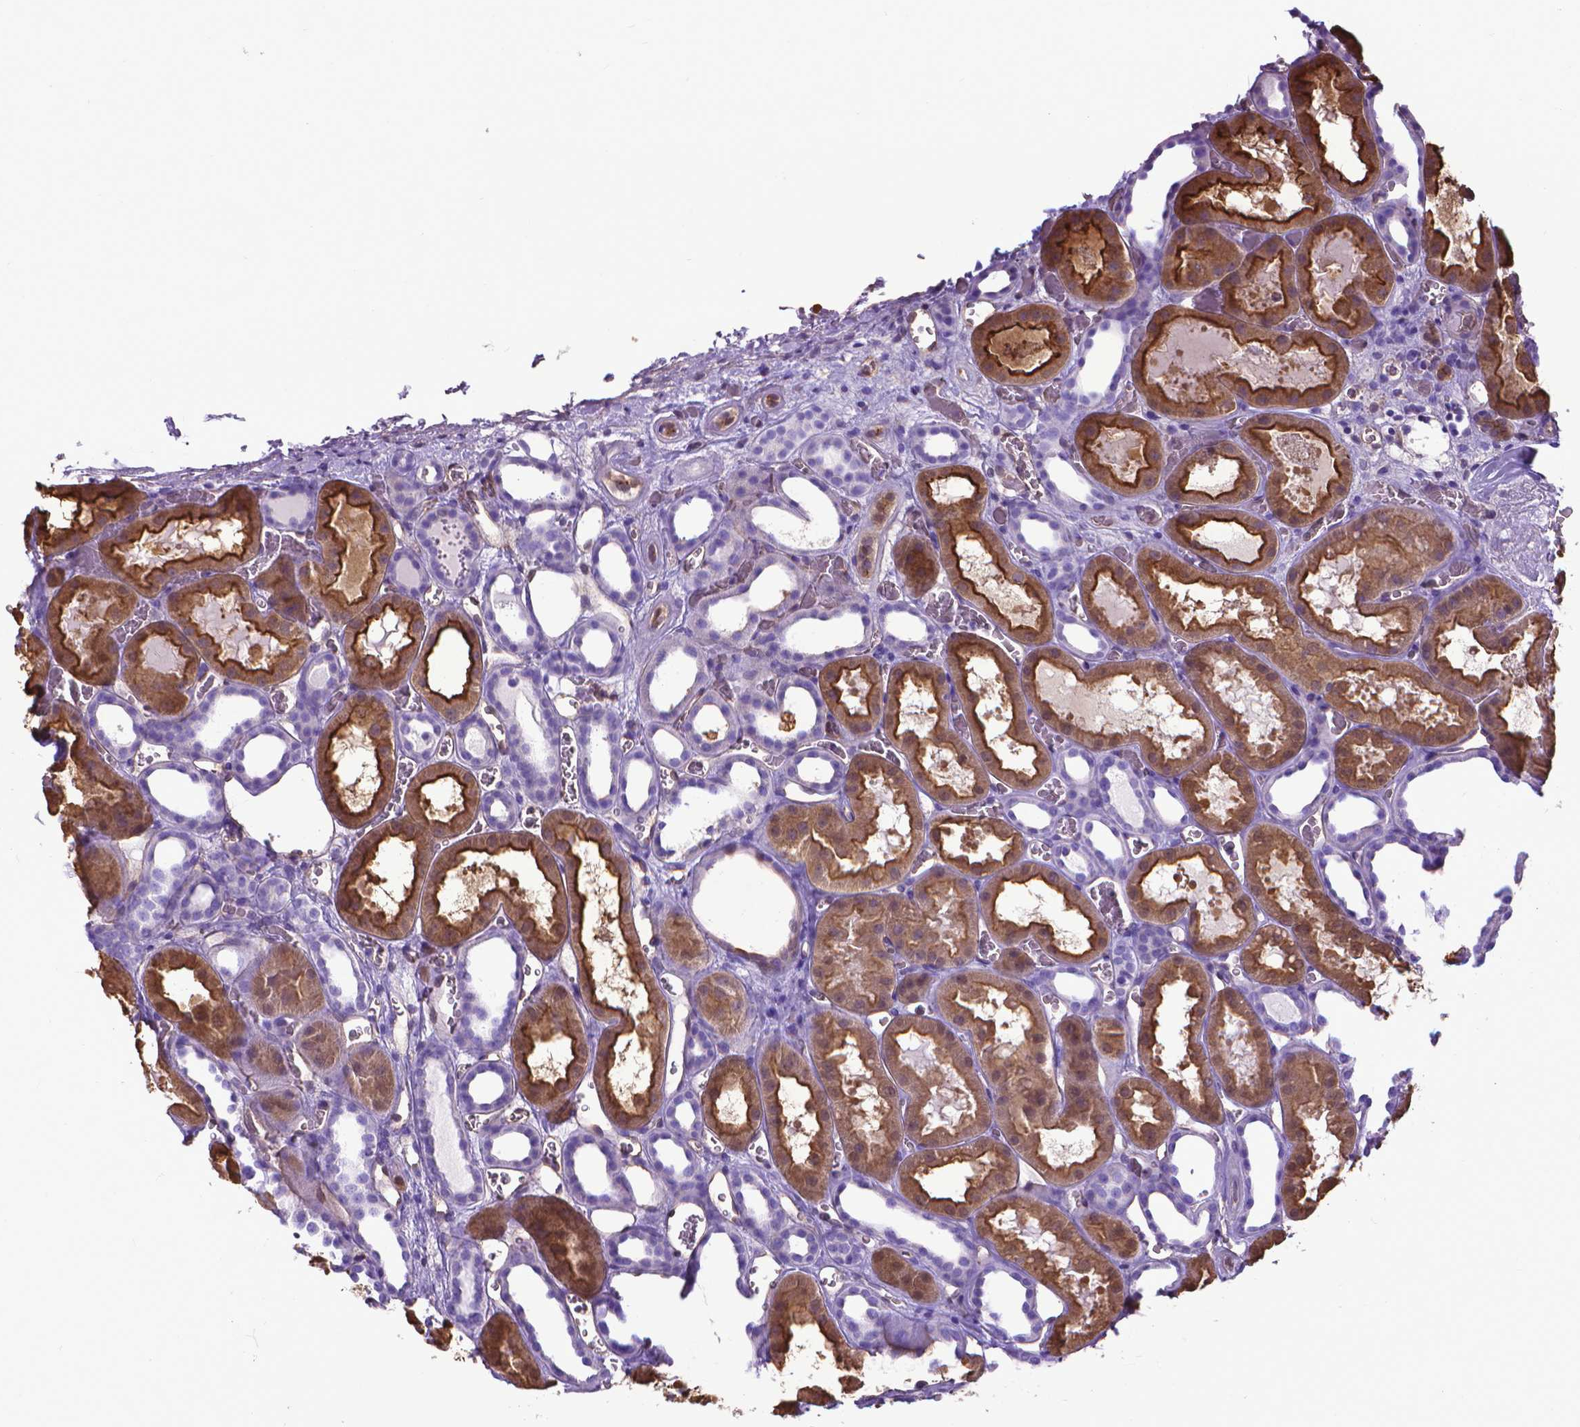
{"staining": {"intensity": "negative", "quantity": "none", "location": "none"}, "tissue": "kidney", "cell_type": "Cells in glomeruli", "image_type": "normal", "snomed": [{"axis": "morphology", "description": "Normal tissue, NOS"}, {"axis": "topography", "description": "Kidney"}], "caption": "An immunohistochemistry micrograph of normal kidney is shown. There is no staining in cells in glomeruli of kidney.", "gene": "CLIC4", "patient": {"sex": "female", "age": 41}}